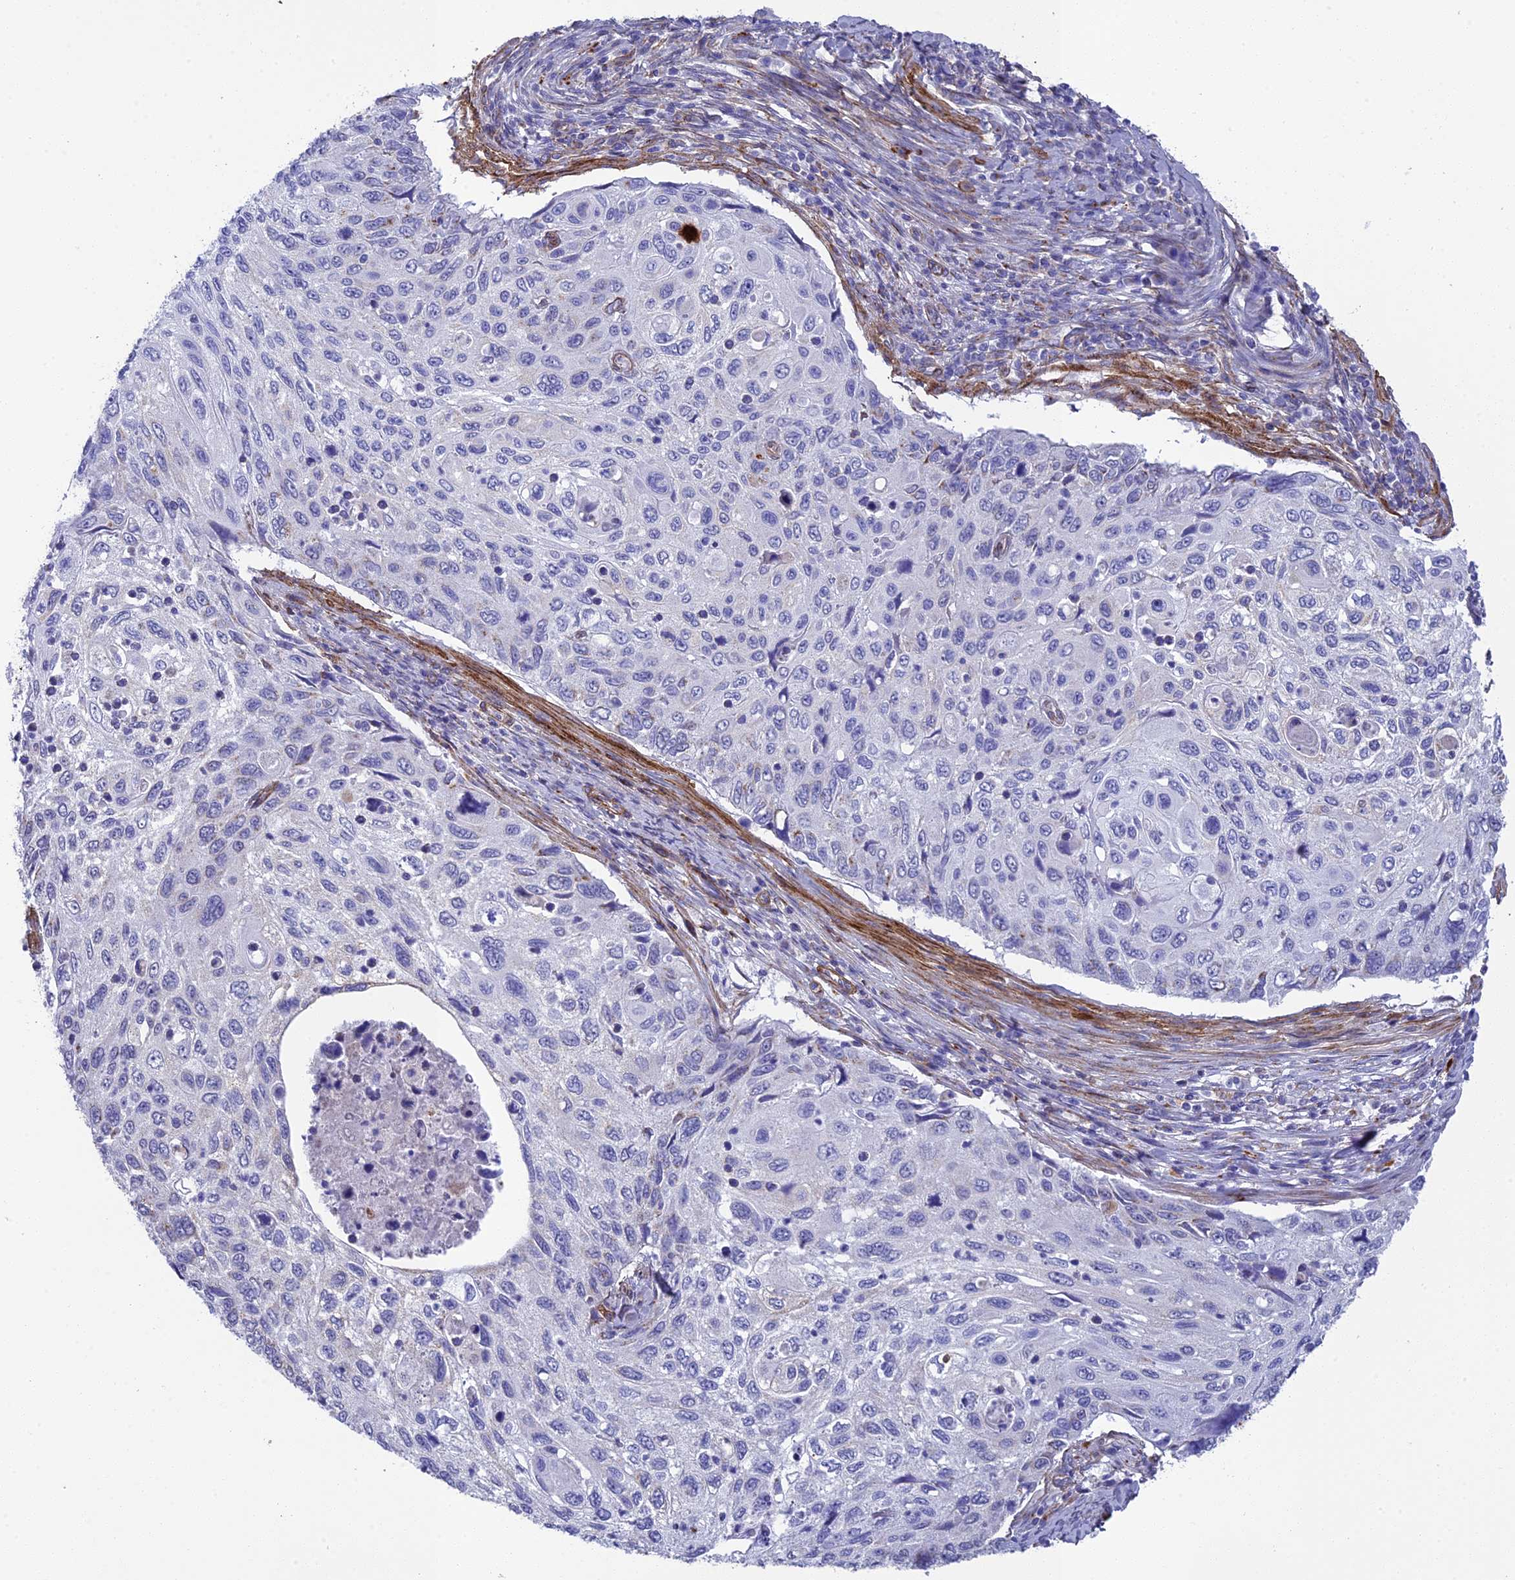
{"staining": {"intensity": "negative", "quantity": "none", "location": "none"}, "tissue": "cervical cancer", "cell_type": "Tumor cells", "image_type": "cancer", "snomed": [{"axis": "morphology", "description": "Squamous cell carcinoma, NOS"}, {"axis": "topography", "description": "Cervix"}], "caption": "Immunohistochemical staining of human squamous cell carcinoma (cervical) displays no significant expression in tumor cells.", "gene": "TNS1", "patient": {"sex": "female", "age": 70}}